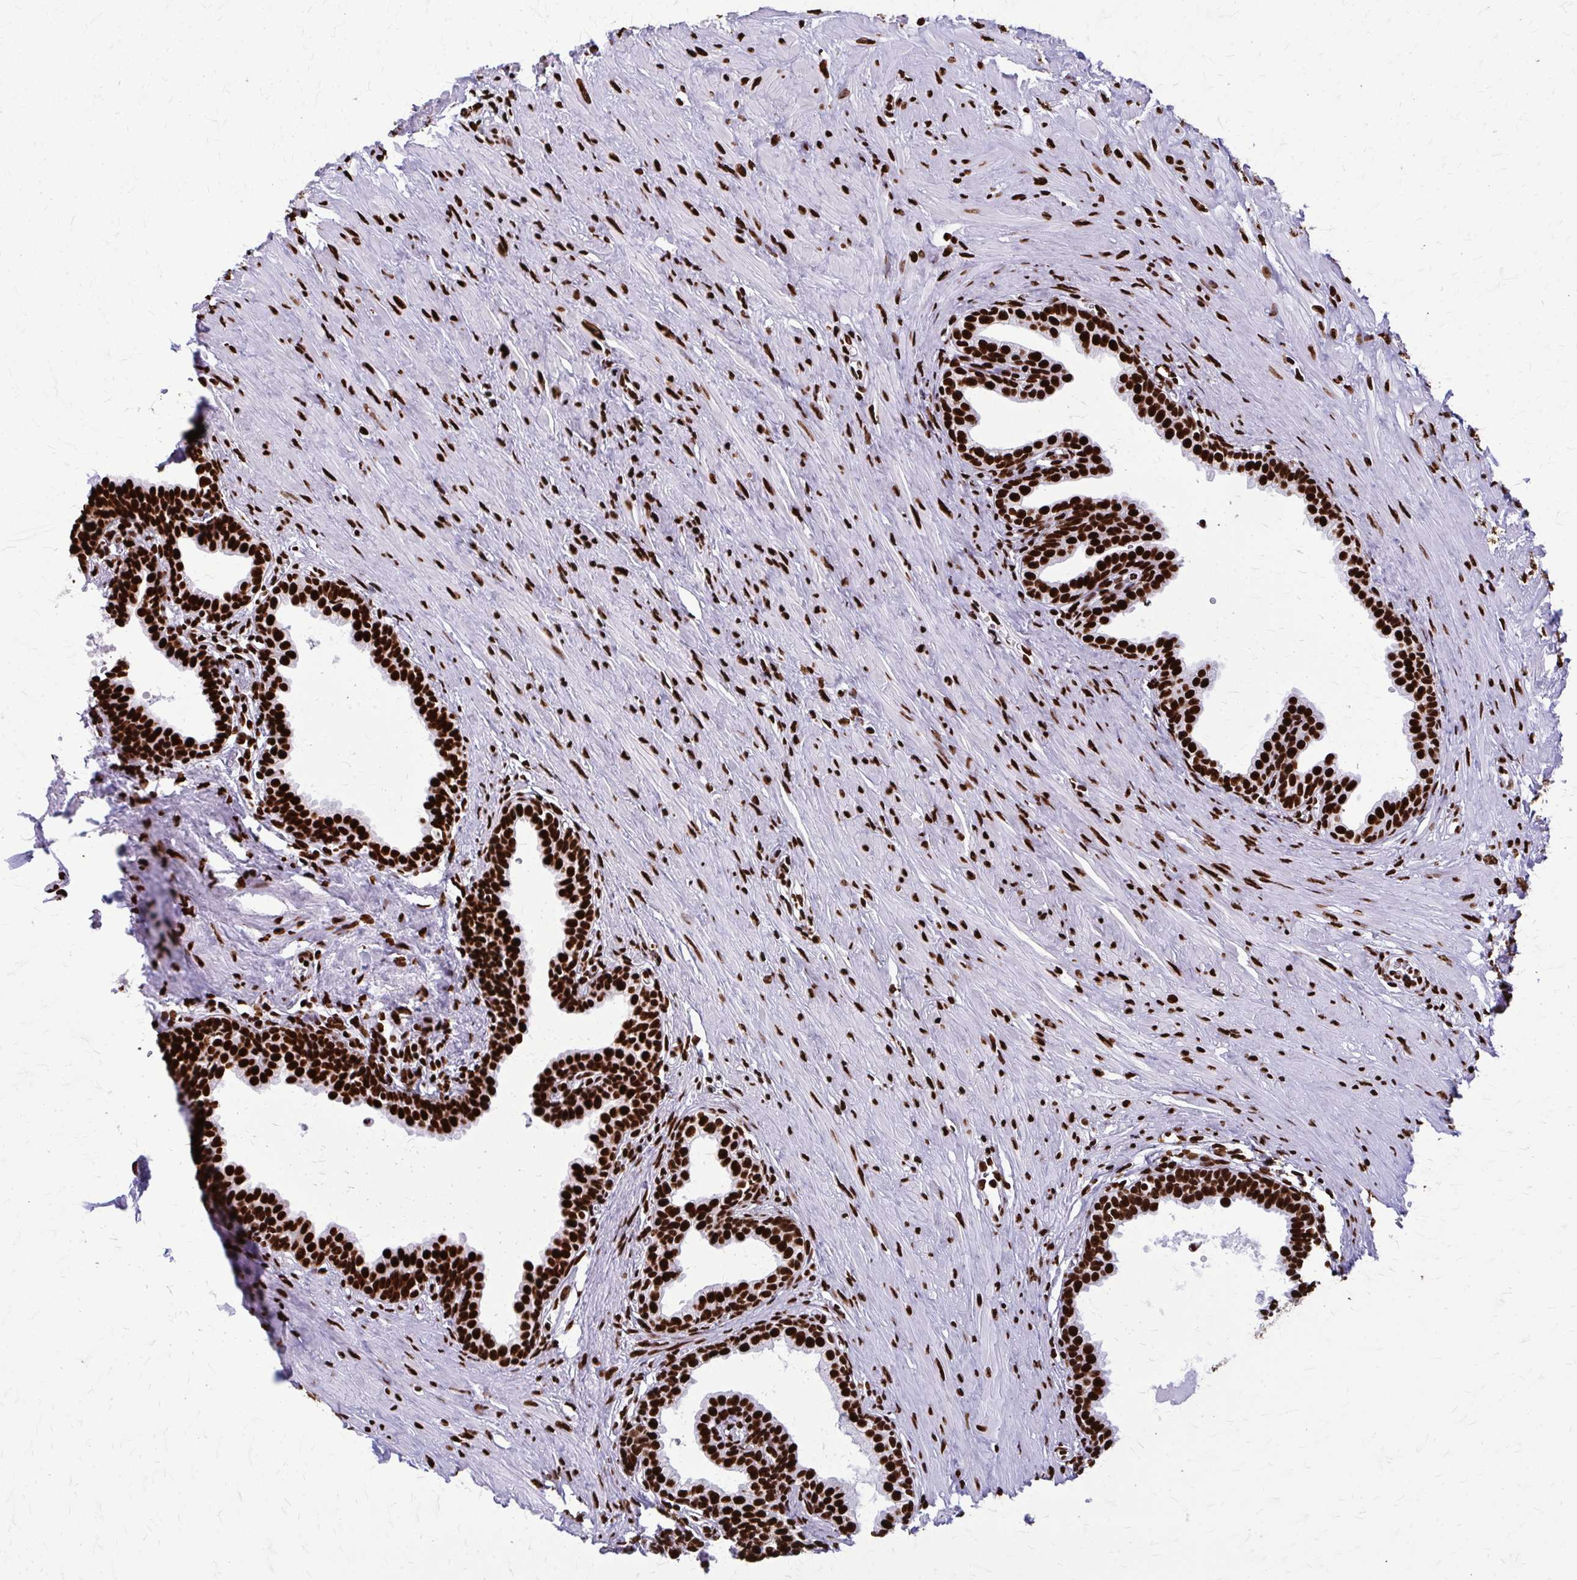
{"staining": {"intensity": "strong", "quantity": ">75%", "location": "nuclear"}, "tissue": "prostate", "cell_type": "Glandular cells", "image_type": "normal", "snomed": [{"axis": "morphology", "description": "Normal tissue, NOS"}, {"axis": "topography", "description": "Prostate"}, {"axis": "topography", "description": "Peripheral nerve tissue"}], "caption": "Glandular cells demonstrate strong nuclear staining in approximately >75% of cells in benign prostate.", "gene": "SFPQ", "patient": {"sex": "male", "age": 55}}